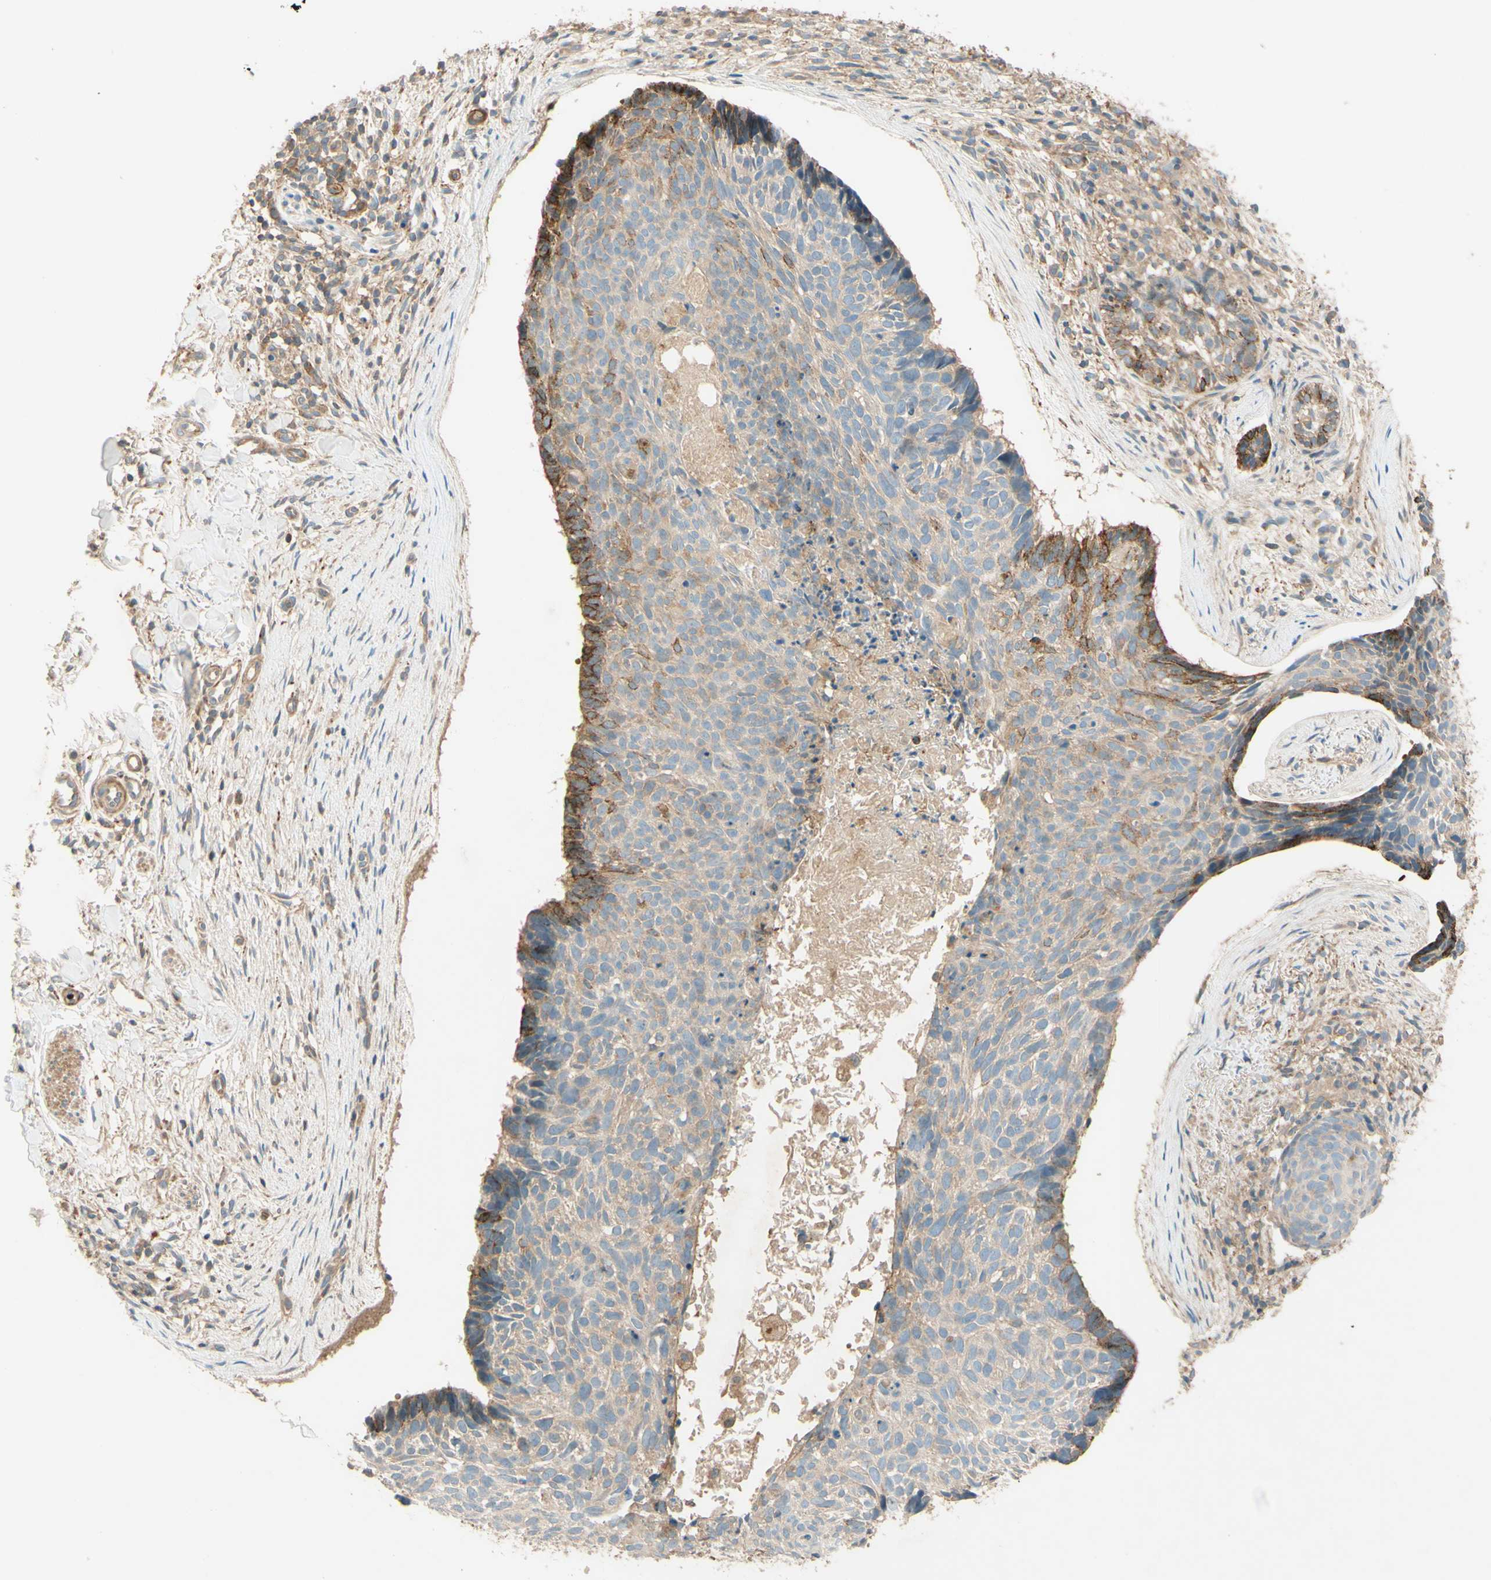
{"staining": {"intensity": "strong", "quantity": "<25%", "location": "cytoplasmic/membranous"}, "tissue": "skin cancer", "cell_type": "Tumor cells", "image_type": "cancer", "snomed": [{"axis": "morphology", "description": "Normal tissue, NOS"}, {"axis": "morphology", "description": "Basal cell carcinoma"}, {"axis": "topography", "description": "Skin"}], "caption": "Protein staining of basal cell carcinoma (skin) tissue displays strong cytoplasmic/membranous staining in approximately <25% of tumor cells. (DAB IHC with brightfield microscopy, high magnification).", "gene": "ADAM17", "patient": {"sex": "female", "age": 56}}